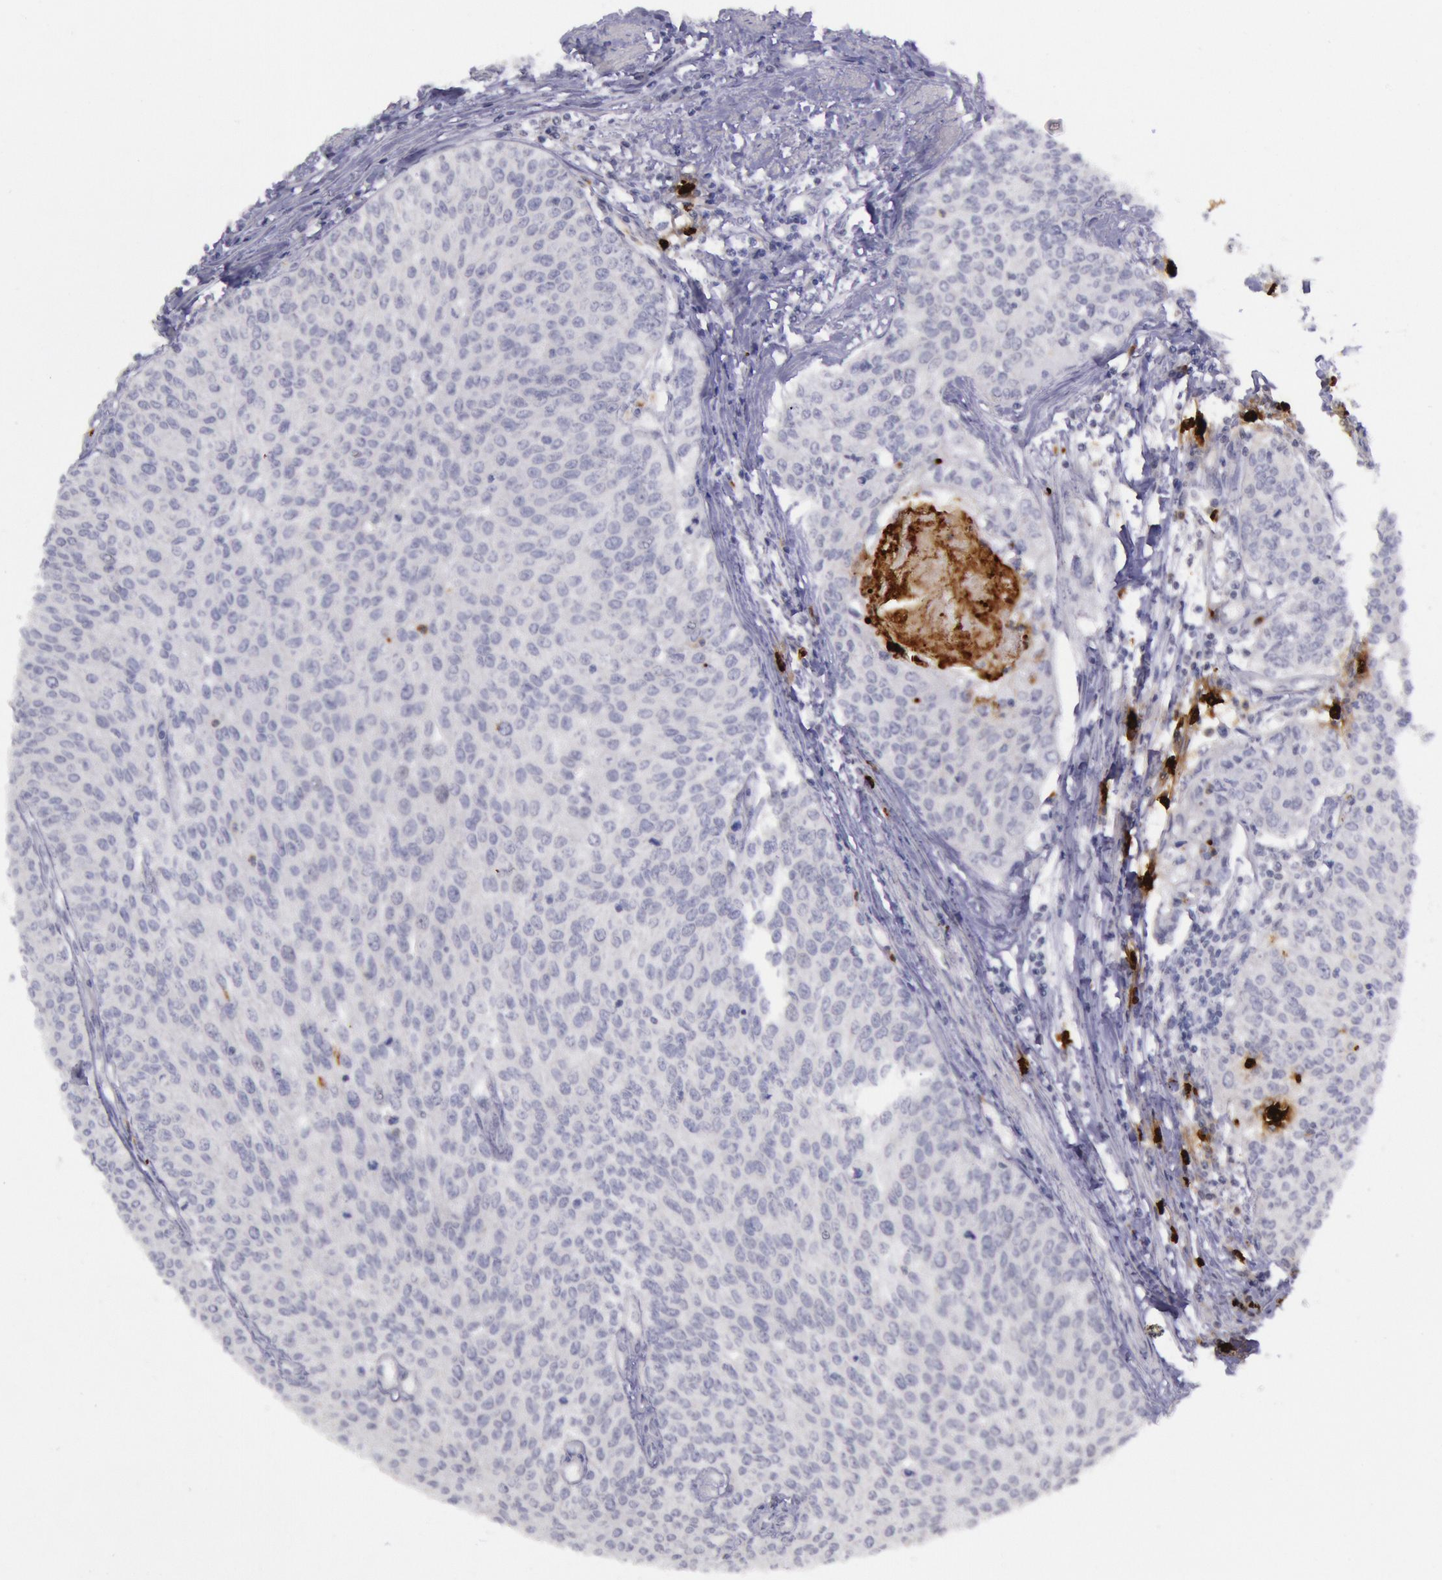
{"staining": {"intensity": "negative", "quantity": "none", "location": "none"}, "tissue": "urothelial cancer", "cell_type": "Tumor cells", "image_type": "cancer", "snomed": [{"axis": "morphology", "description": "Urothelial carcinoma, Low grade"}, {"axis": "topography", "description": "Urinary bladder"}], "caption": "Tumor cells are negative for protein expression in human urothelial cancer.", "gene": "KDM6A", "patient": {"sex": "female", "age": 73}}